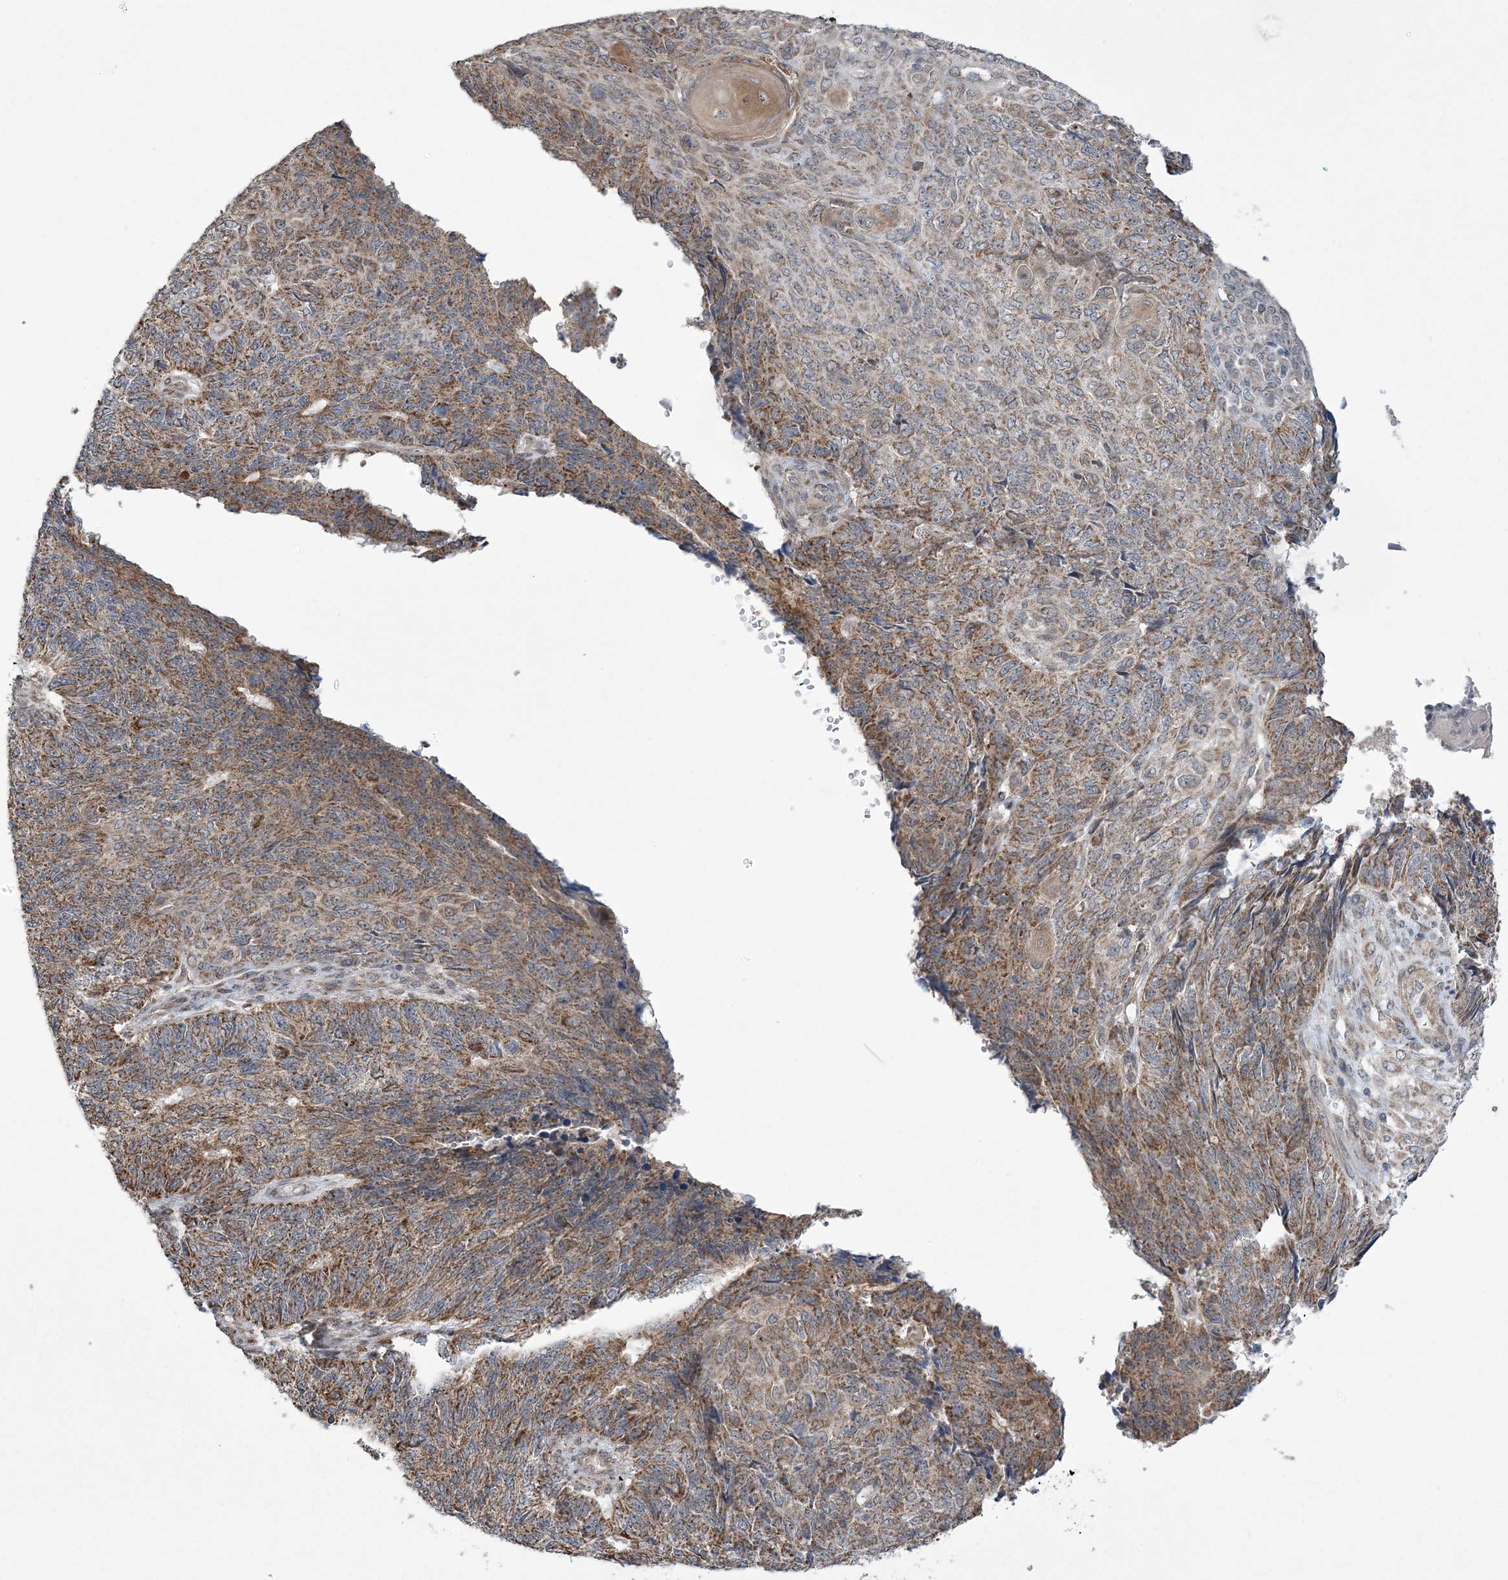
{"staining": {"intensity": "moderate", "quantity": ">75%", "location": "cytoplasmic/membranous"}, "tissue": "endometrial cancer", "cell_type": "Tumor cells", "image_type": "cancer", "snomed": [{"axis": "morphology", "description": "Adenocarcinoma, NOS"}, {"axis": "topography", "description": "Endometrium"}], "caption": "A high-resolution image shows immunohistochemistry staining of adenocarcinoma (endometrial), which exhibits moderate cytoplasmic/membranous staining in approximately >75% of tumor cells.", "gene": "SLX9", "patient": {"sex": "female", "age": 32}}